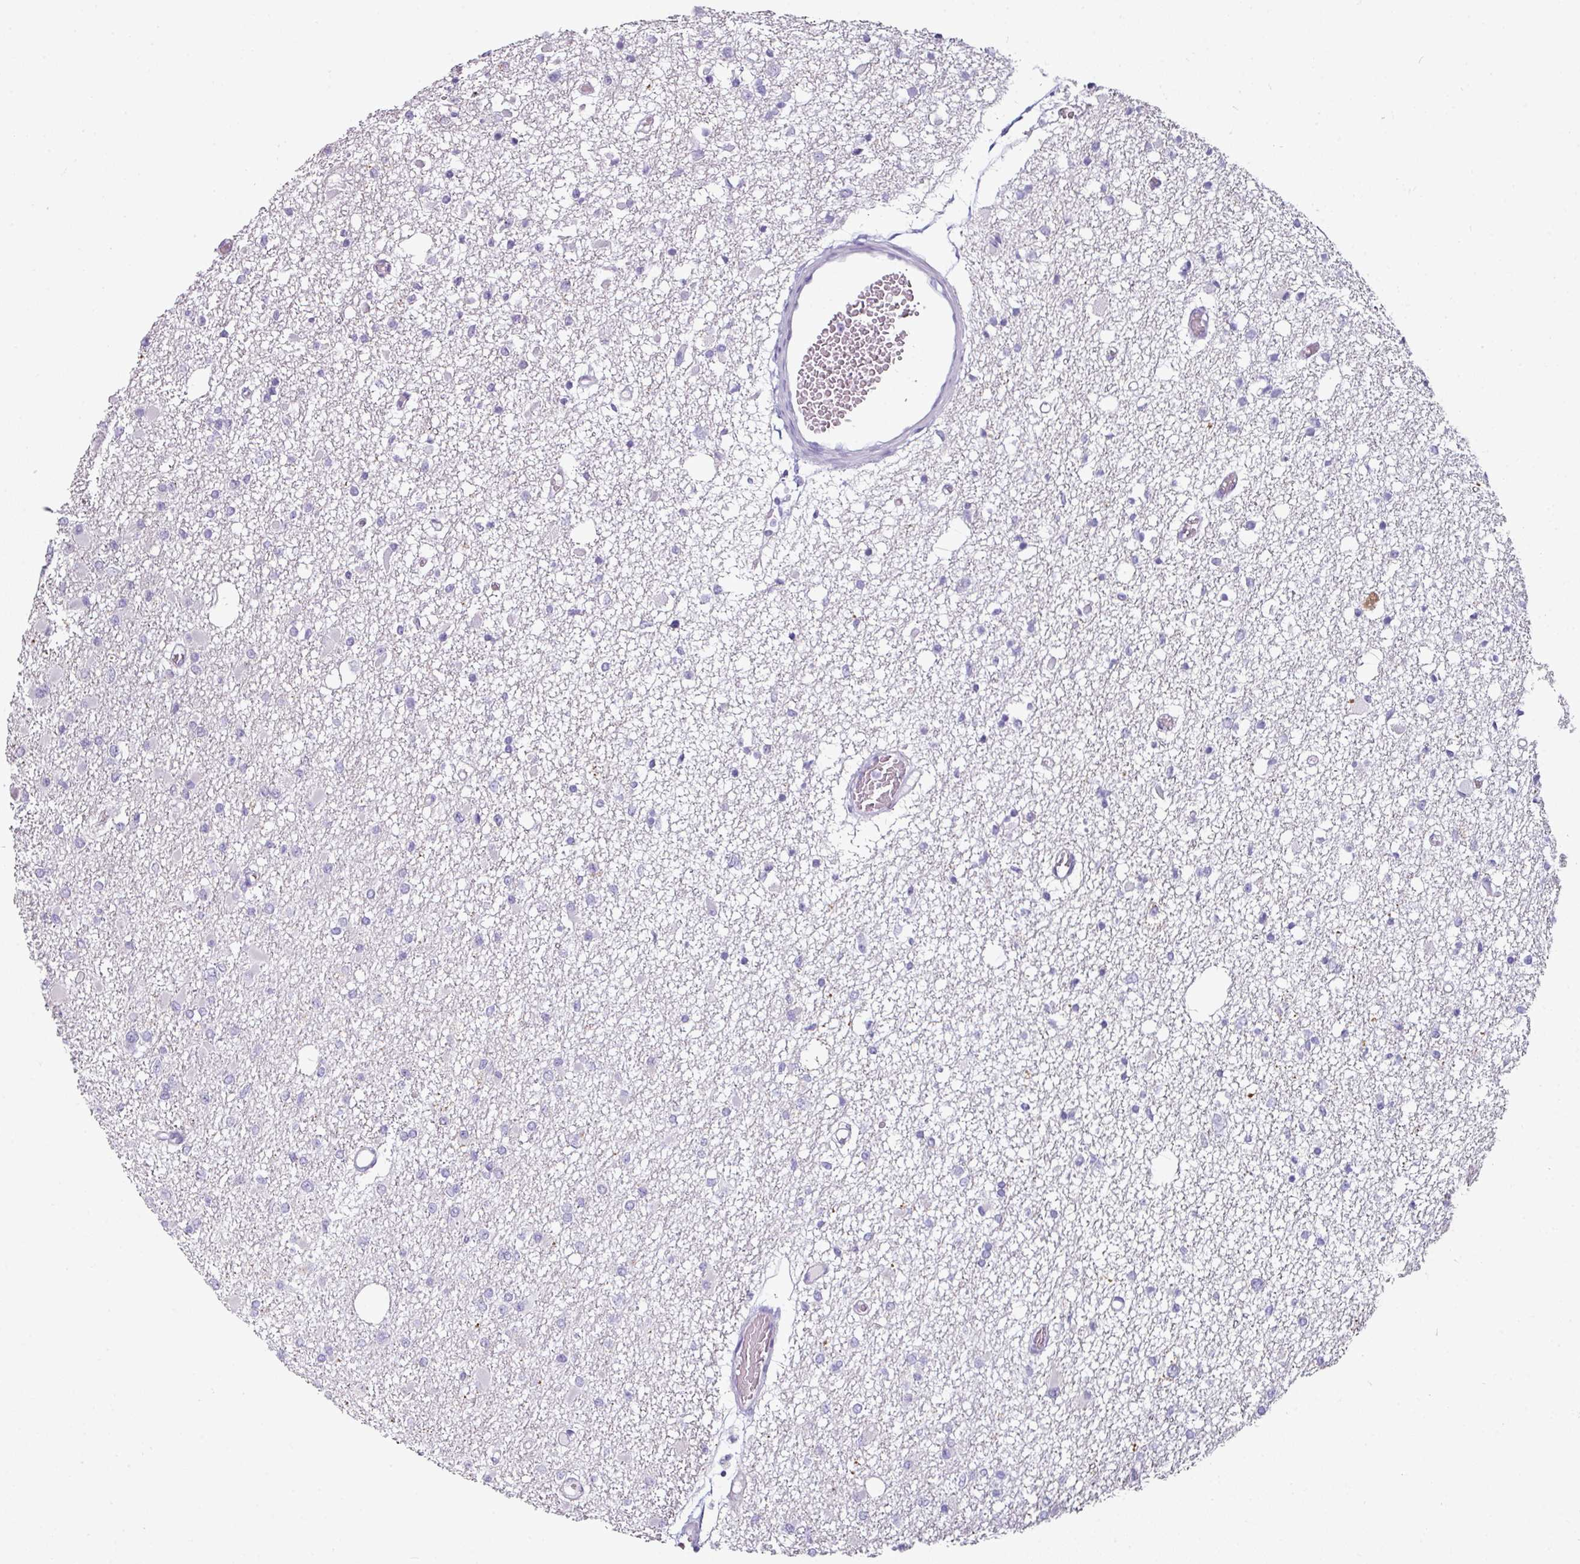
{"staining": {"intensity": "negative", "quantity": "none", "location": "none"}, "tissue": "glioma", "cell_type": "Tumor cells", "image_type": "cancer", "snomed": [{"axis": "morphology", "description": "Glioma, malignant, Low grade"}, {"axis": "topography", "description": "Brain"}], "caption": "Histopathology image shows no significant protein staining in tumor cells of glioma. (DAB (3,3'-diaminobenzidine) immunohistochemistry (IHC) with hematoxylin counter stain).", "gene": "SLC17A7", "patient": {"sex": "female", "age": 22}}